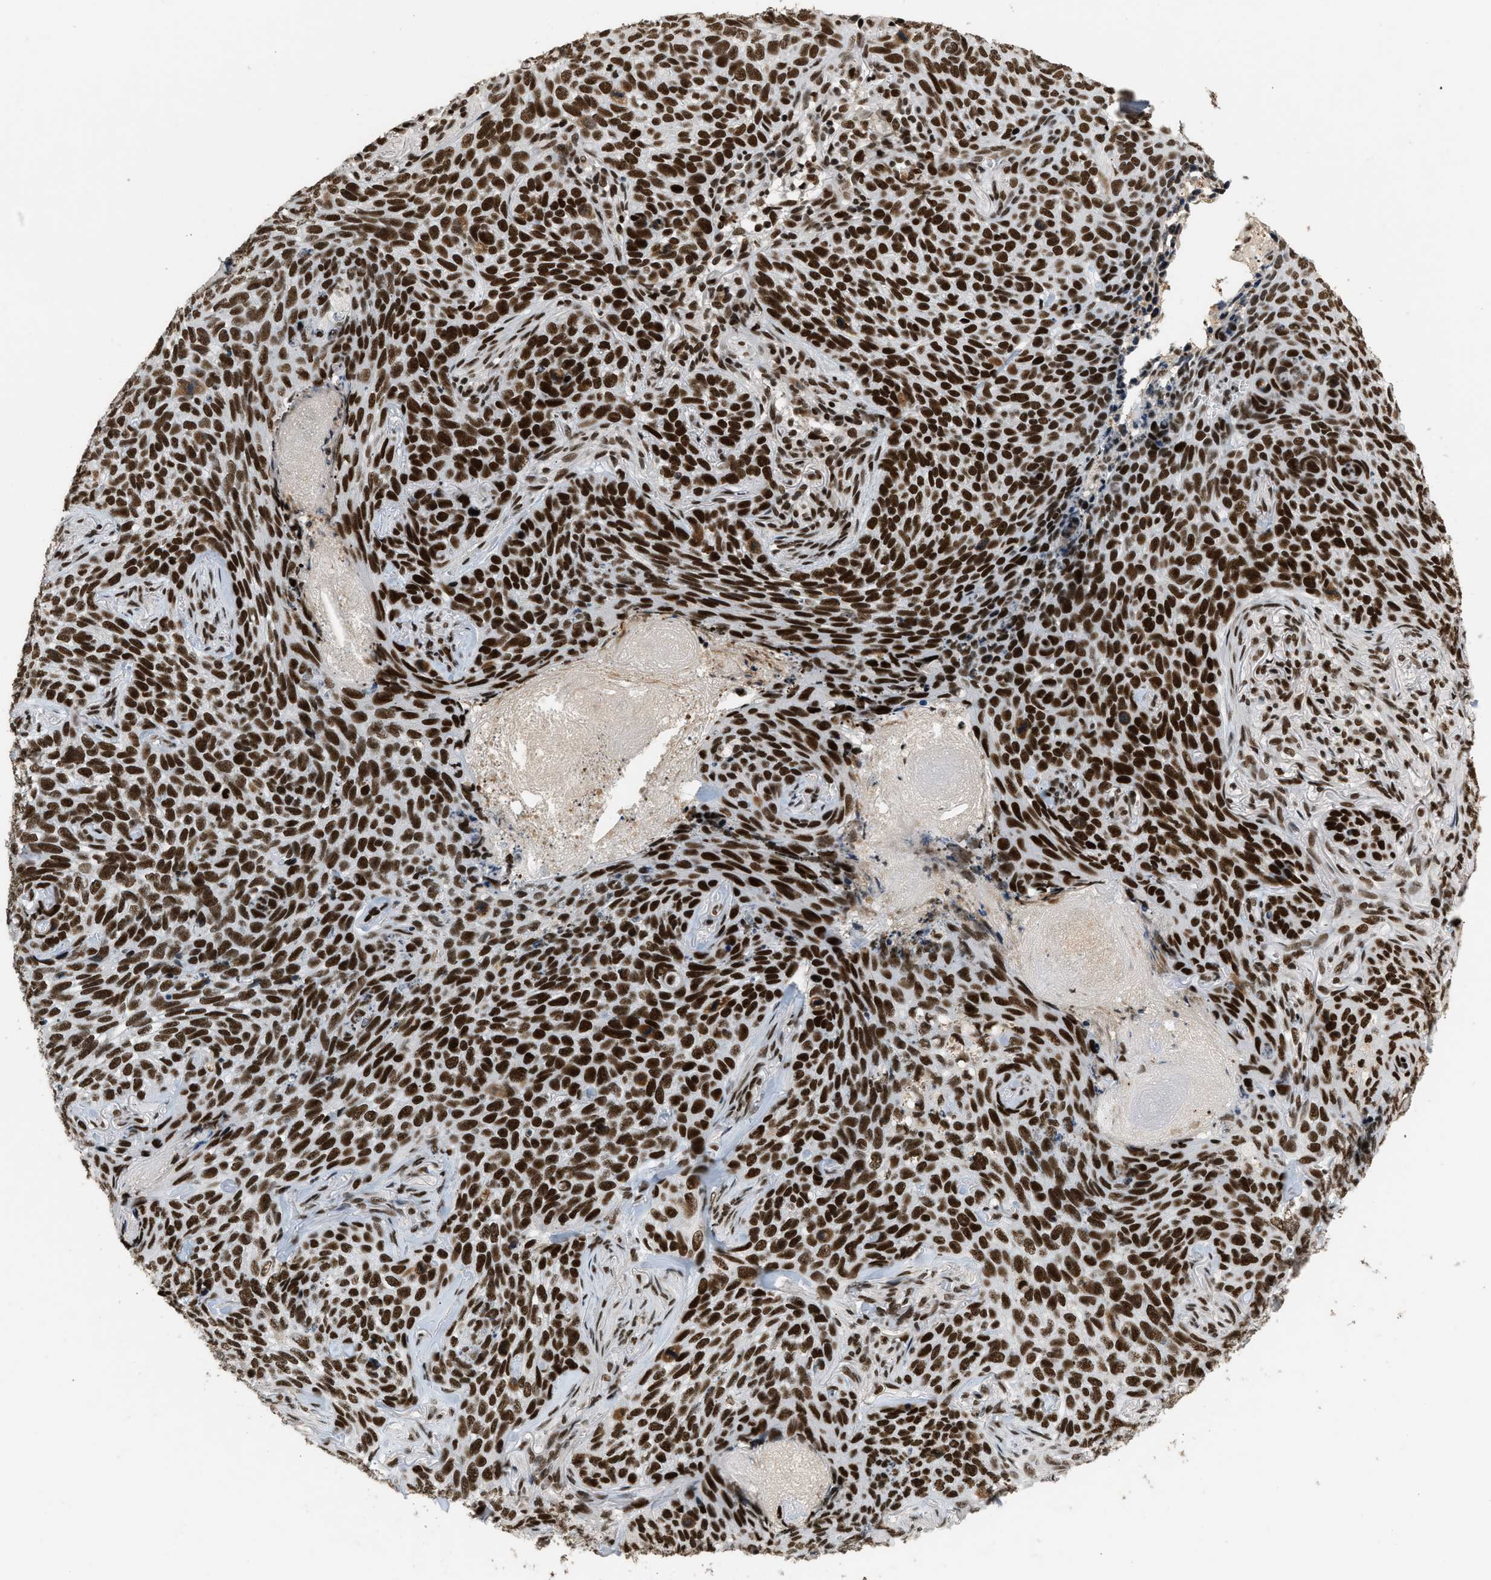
{"staining": {"intensity": "strong", "quantity": ">75%", "location": "nuclear"}, "tissue": "skin cancer", "cell_type": "Tumor cells", "image_type": "cancer", "snomed": [{"axis": "morphology", "description": "Basal cell carcinoma"}, {"axis": "topography", "description": "Skin"}], "caption": "IHC of skin cancer (basal cell carcinoma) displays high levels of strong nuclear staining in about >75% of tumor cells.", "gene": "SMARCB1", "patient": {"sex": "female", "age": 64}}